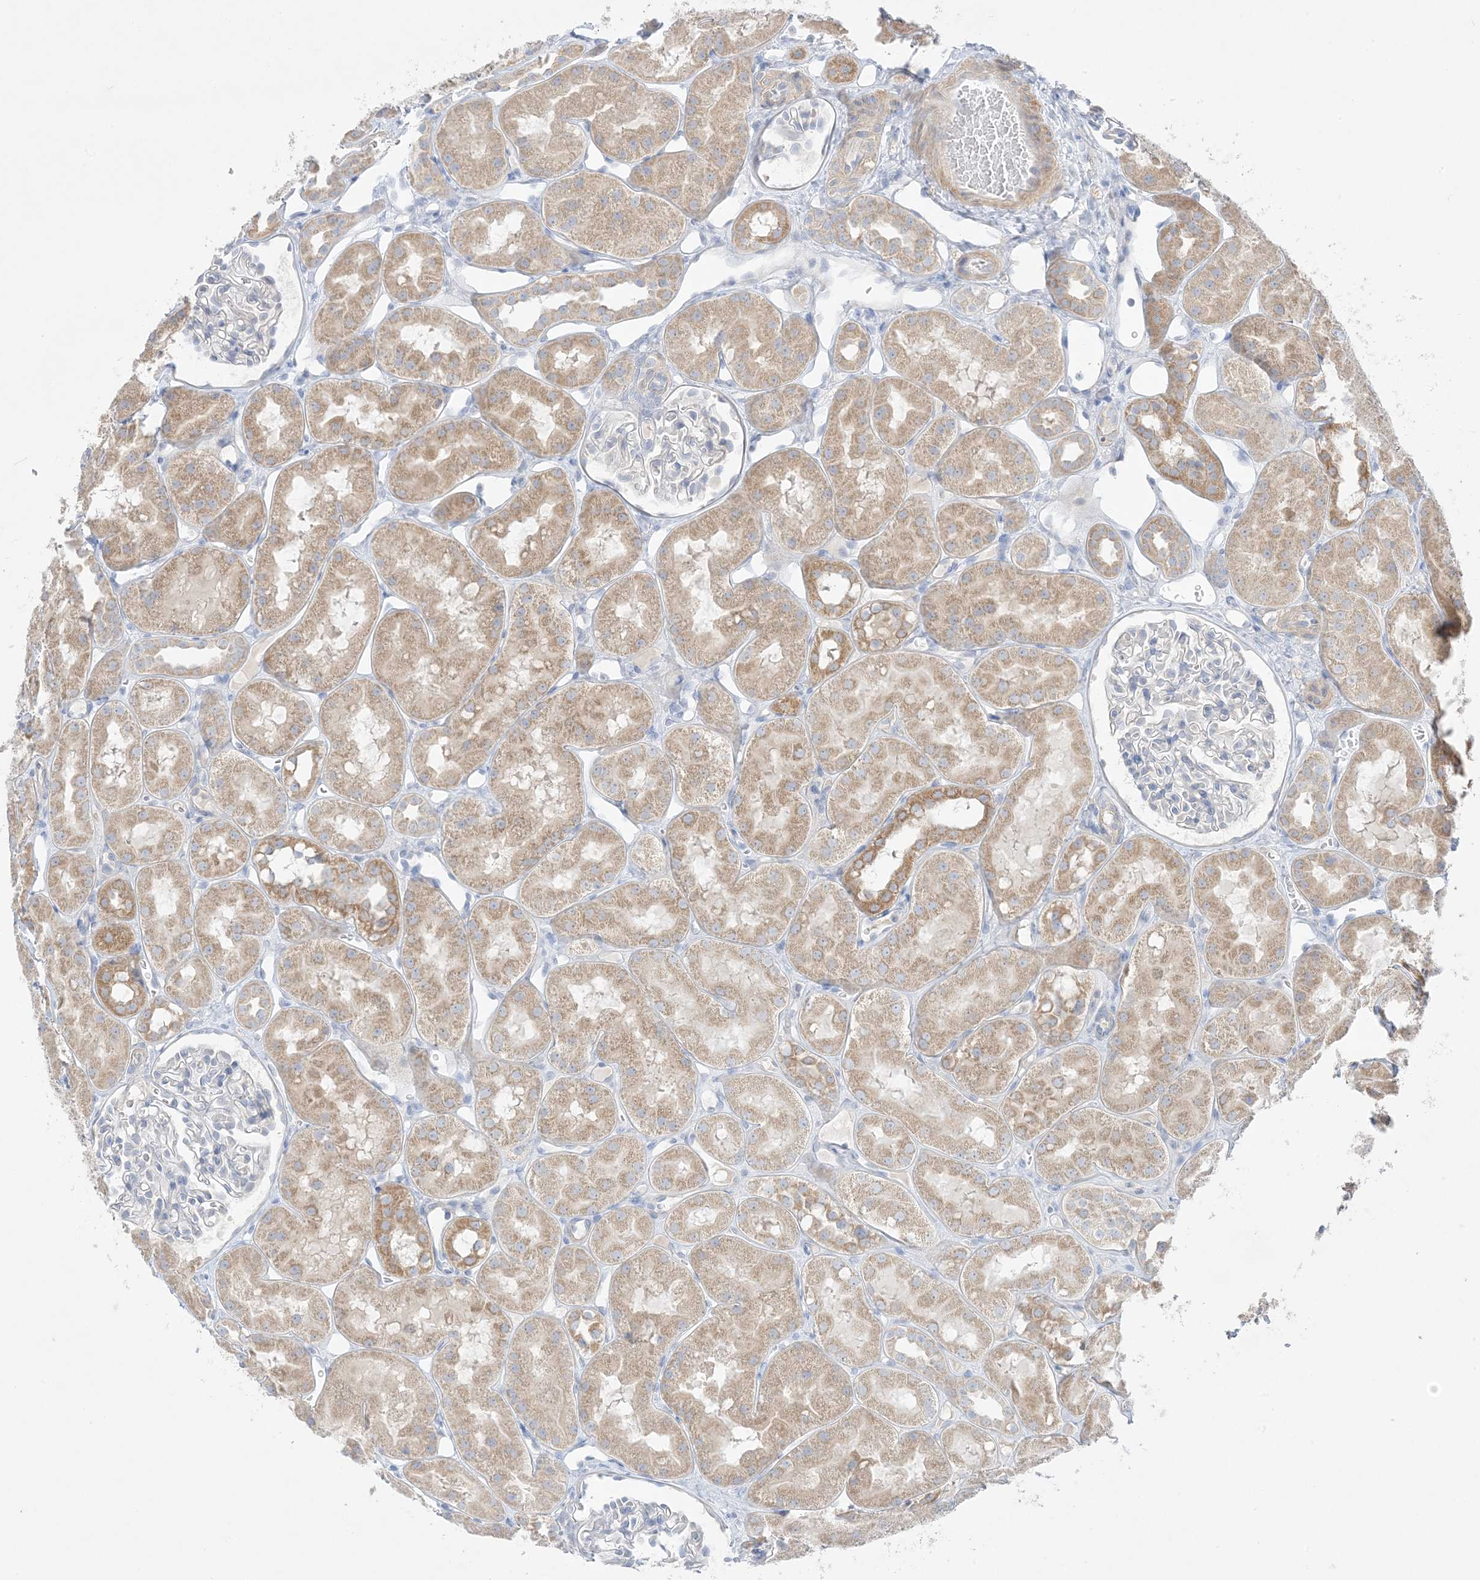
{"staining": {"intensity": "negative", "quantity": "none", "location": "none"}, "tissue": "kidney", "cell_type": "Cells in glomeruli", "image_type": "normal", "snomed": [{"axis": "morphology", "description": "Normal tissue, NOS"}, {"axis": "topography", "description": "Kidney"}], "caption": "DAB (3,3'-diaminobenzidine) immunohistochemical staining of normal kidney reveals no significant expression in cells in glomeruli. (DAB (3,3'-diaminobenzidine) immunohistochemistry with hematoxylin counter stain).", "gene": "FAM184A", "patient": {"sex": "male", "age": 16}}